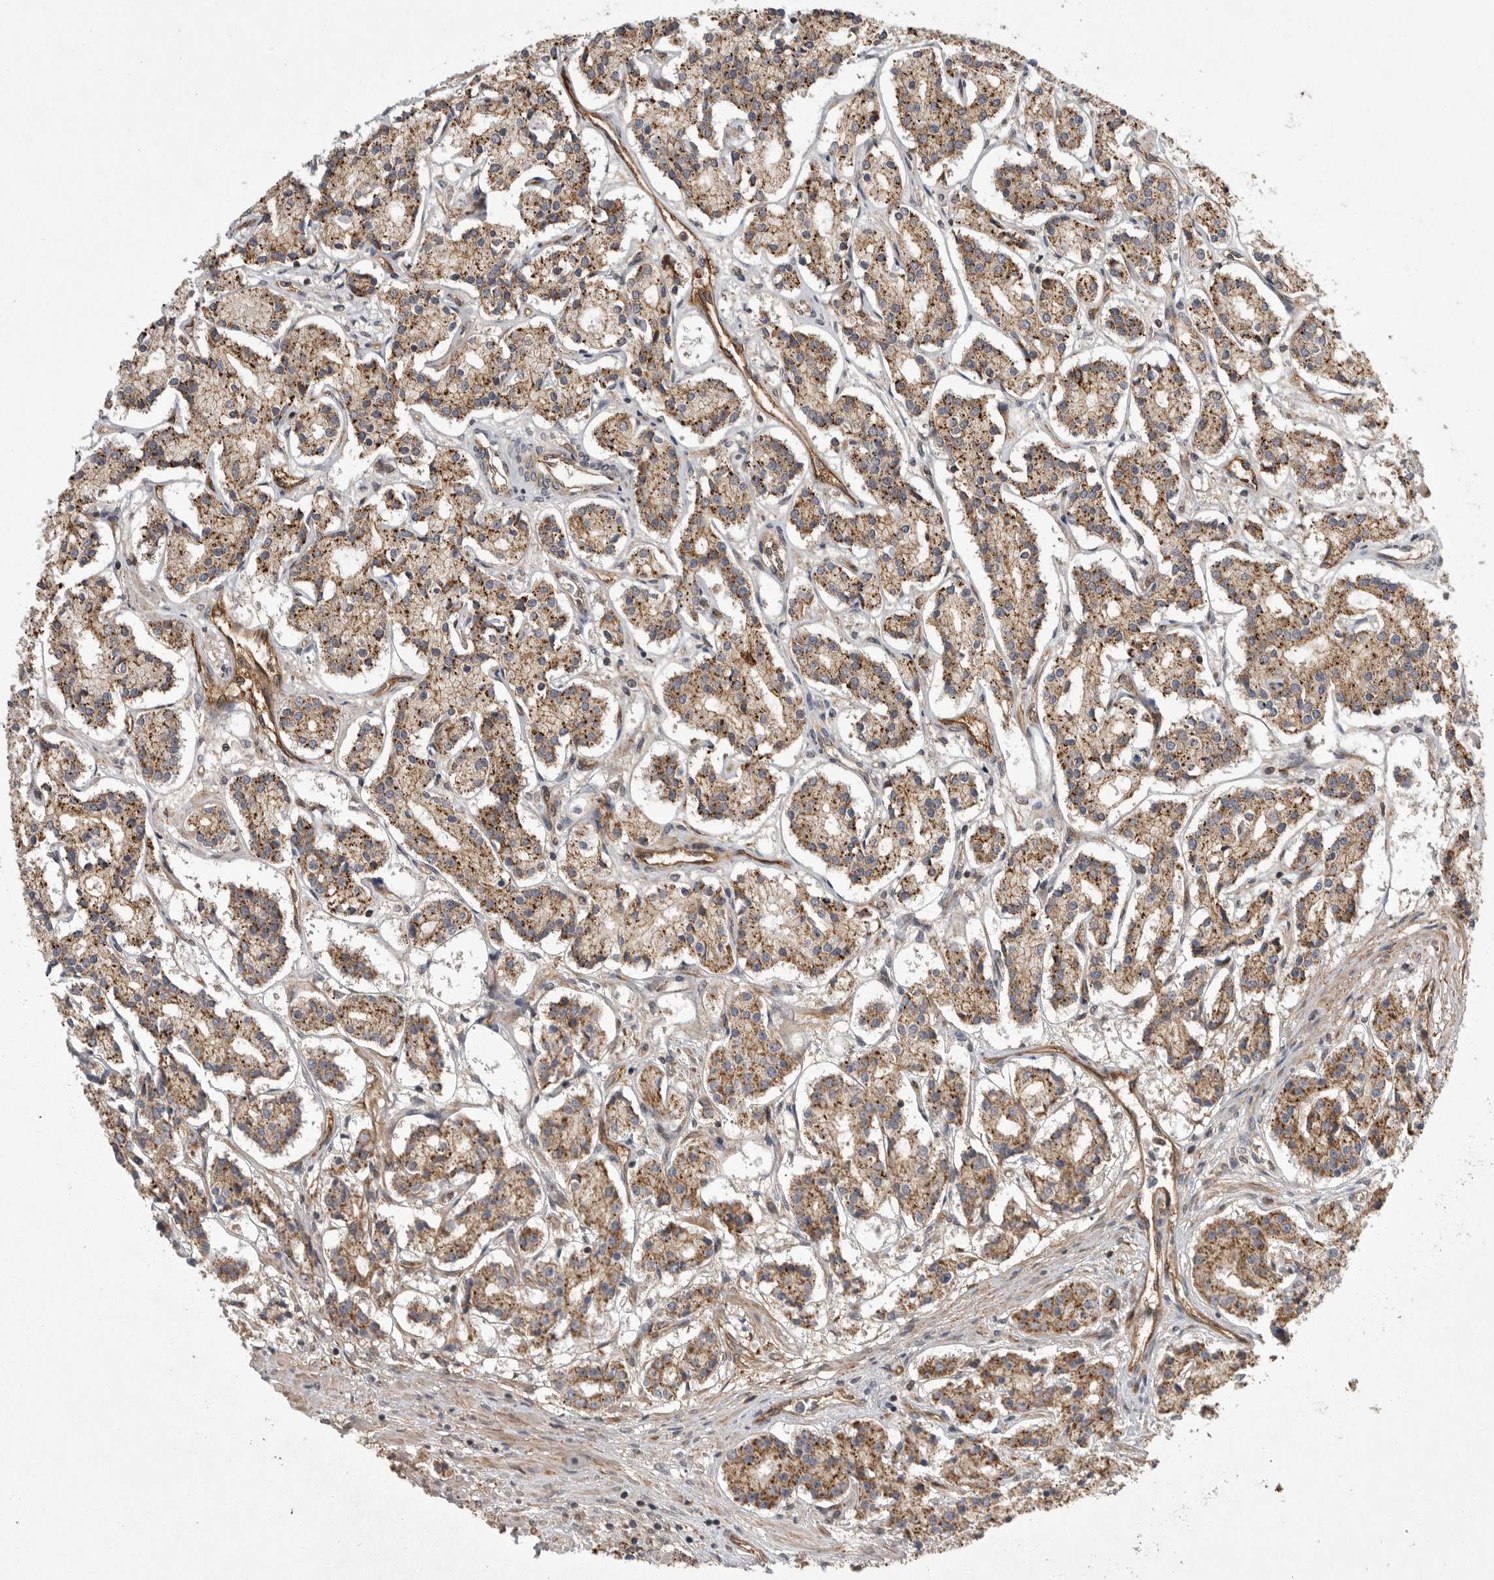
{"staining": {"intensity": "moderate", "quantity": ">75%", "location": "cytoplasmic/membranous"}, "tissue": "prostate cancer", "cell_type": "Tumor cells", "image_type": "cancer", "snomed": [{"axis": "morphology", "description": "Adenocarcinoma, High grade"}, {"axis": "topography", "description": "Prostate"}], "caption": "Prostate cancer stained with DAB (3,3'-diaminobenzidine) IHC shows medium levels of moderate cytoplasmic/membranous staining in about >75% of tumor cells.", "gene": "NECTIN1", "patient": {"sex": "male", "age": 60}}